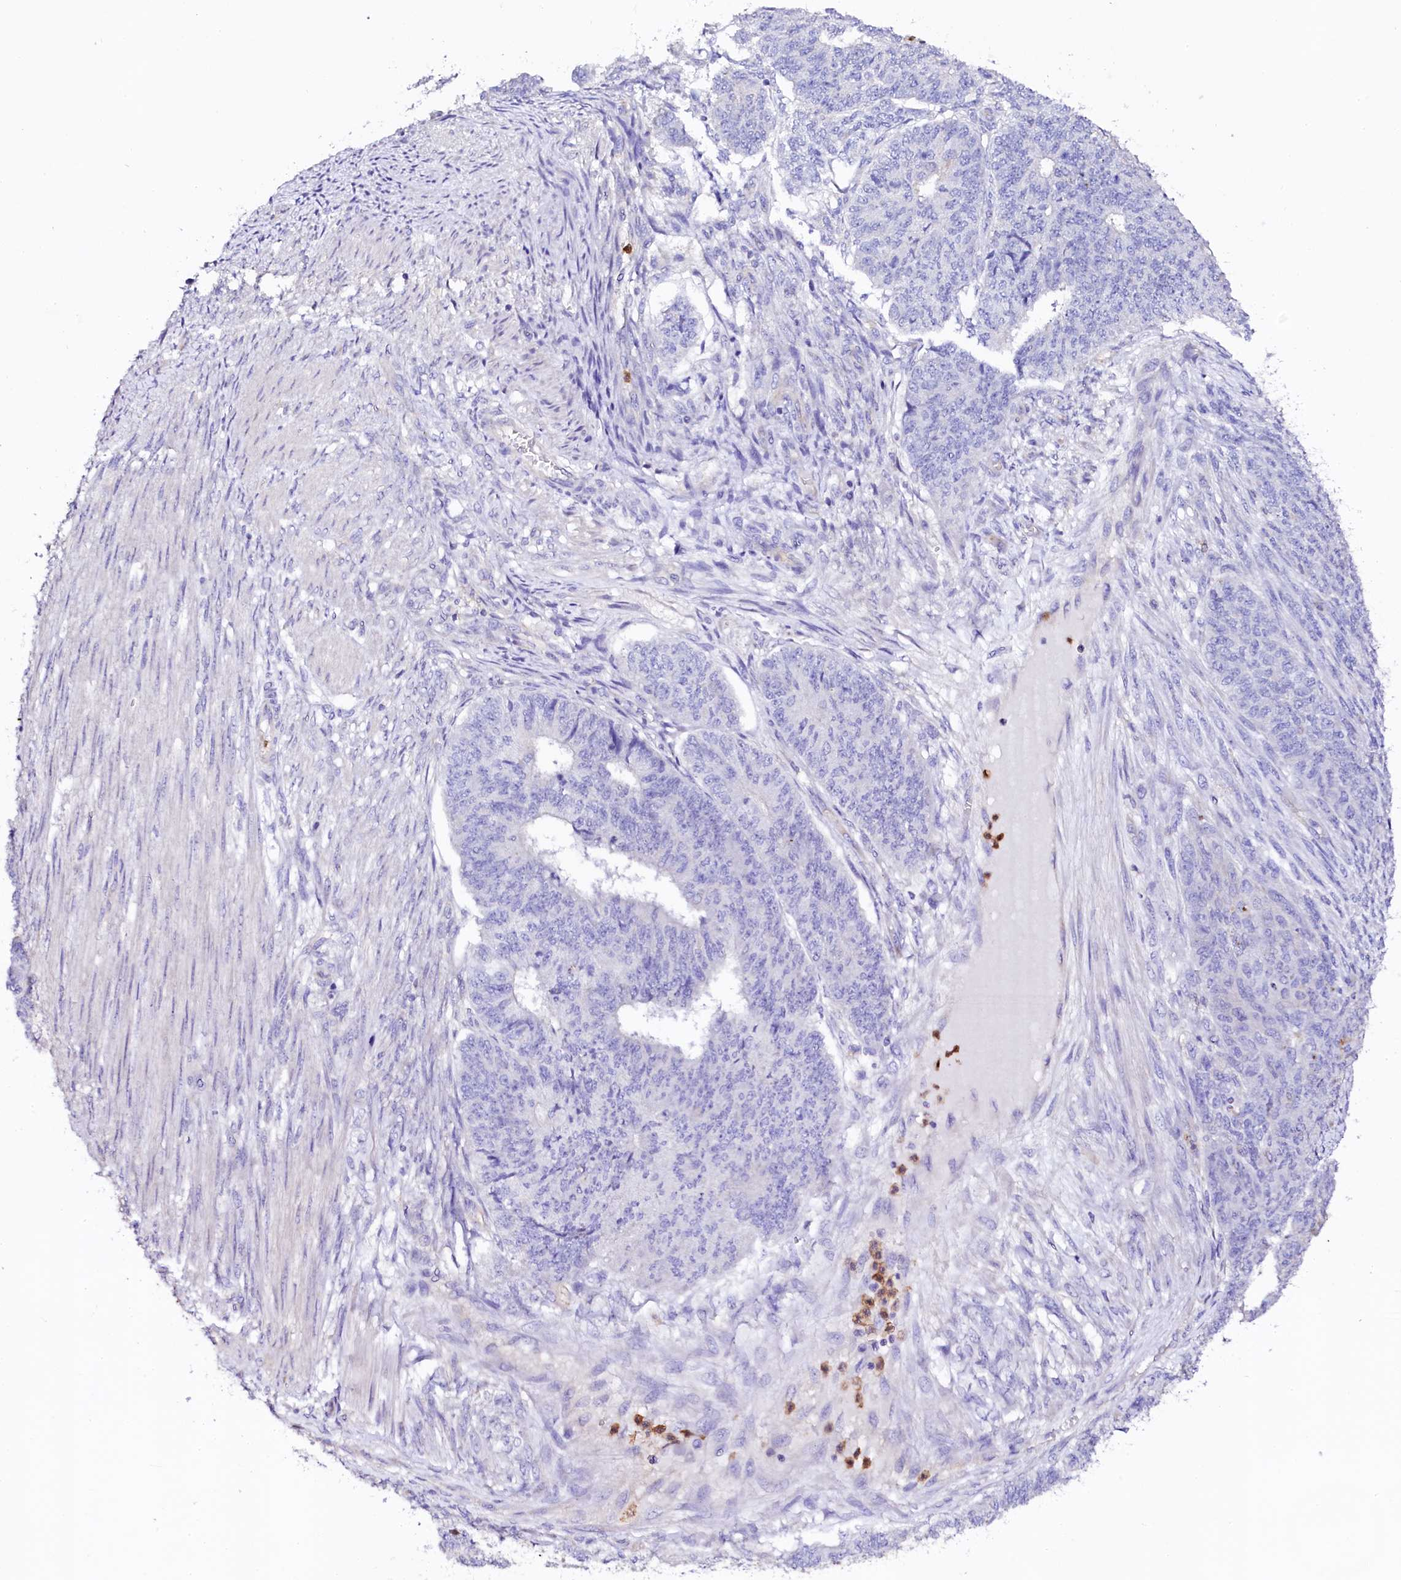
{"staining": {"intensity": "moderate", "quantity": "<25%", "location": "cytoplasmic/membranous"}, "tissue": "endometrial cancer", "cell_type": "Tumor cells", "image_type": "cancer", "snomed": [{"axis": "morphology", "description": "Adenocarcinoma, NOS"}, {"axis": "topography", "description": "Endometrium"}], "caption": "This is an image of immunohistochemistry staining of endometrial cancer, which shows moderate staining in the cytoplasmic/membranous of tumor cells.", "gene": "NAA16", "patient": {"sex": "female", "age": 32}}